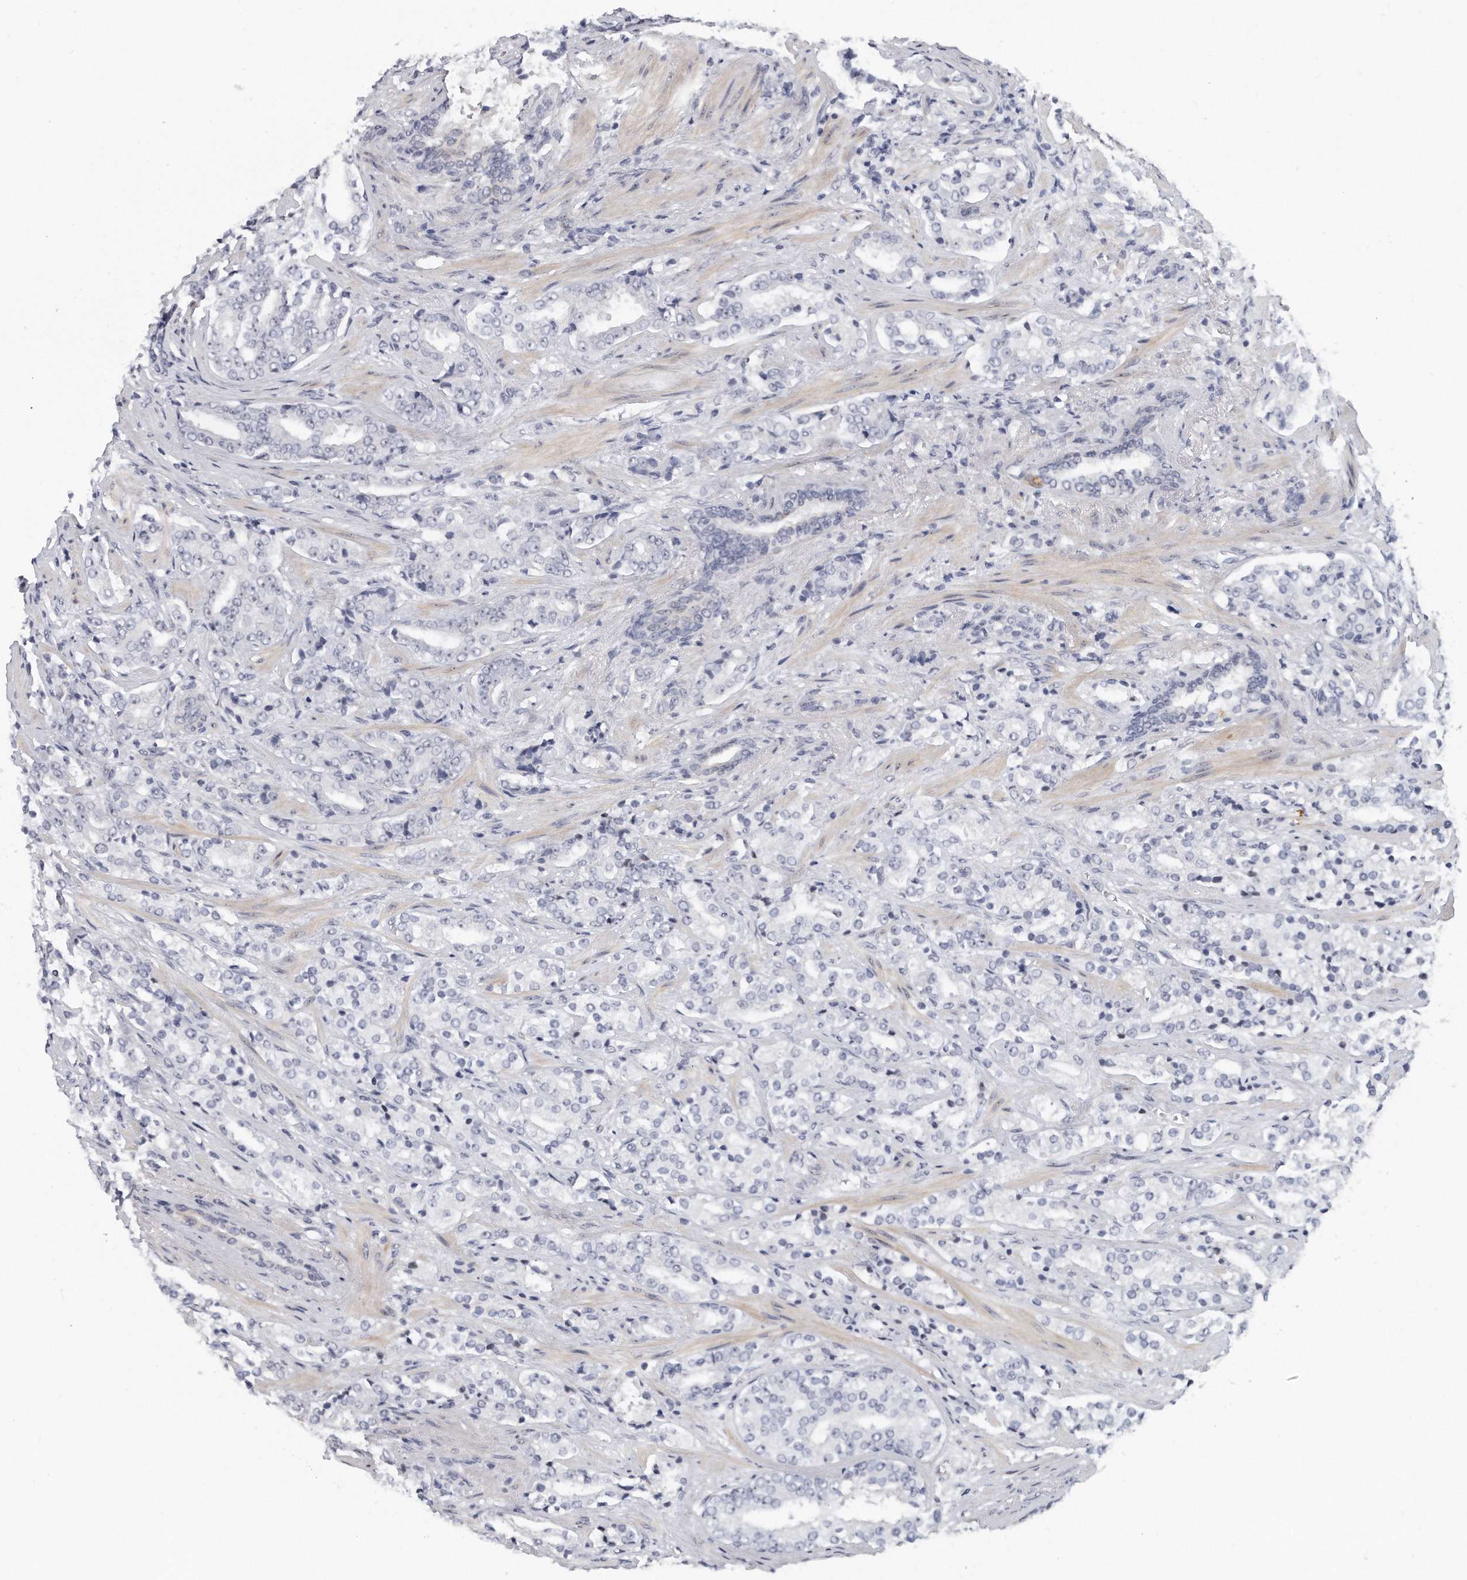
{"staining": {"intensity": "negative", "quantity": "none", "location": "none"}, "tissue": "prostate cancer", "cell_type": "Tumor cells", "image_type": "cancer", "snomed": [{"axis": "morphology", "description": "Adenocarcinoma, High grade"}, {"axis": "topography", "description": "Prostate"}], "caption": "DAB immunohistochemical staining of prostate adenocarcinoma (high-grade) exhibits no significant positivity in tumor cells.", "gene": "TFCP2L1", "patient": {"sex": "male", "age": 71}}